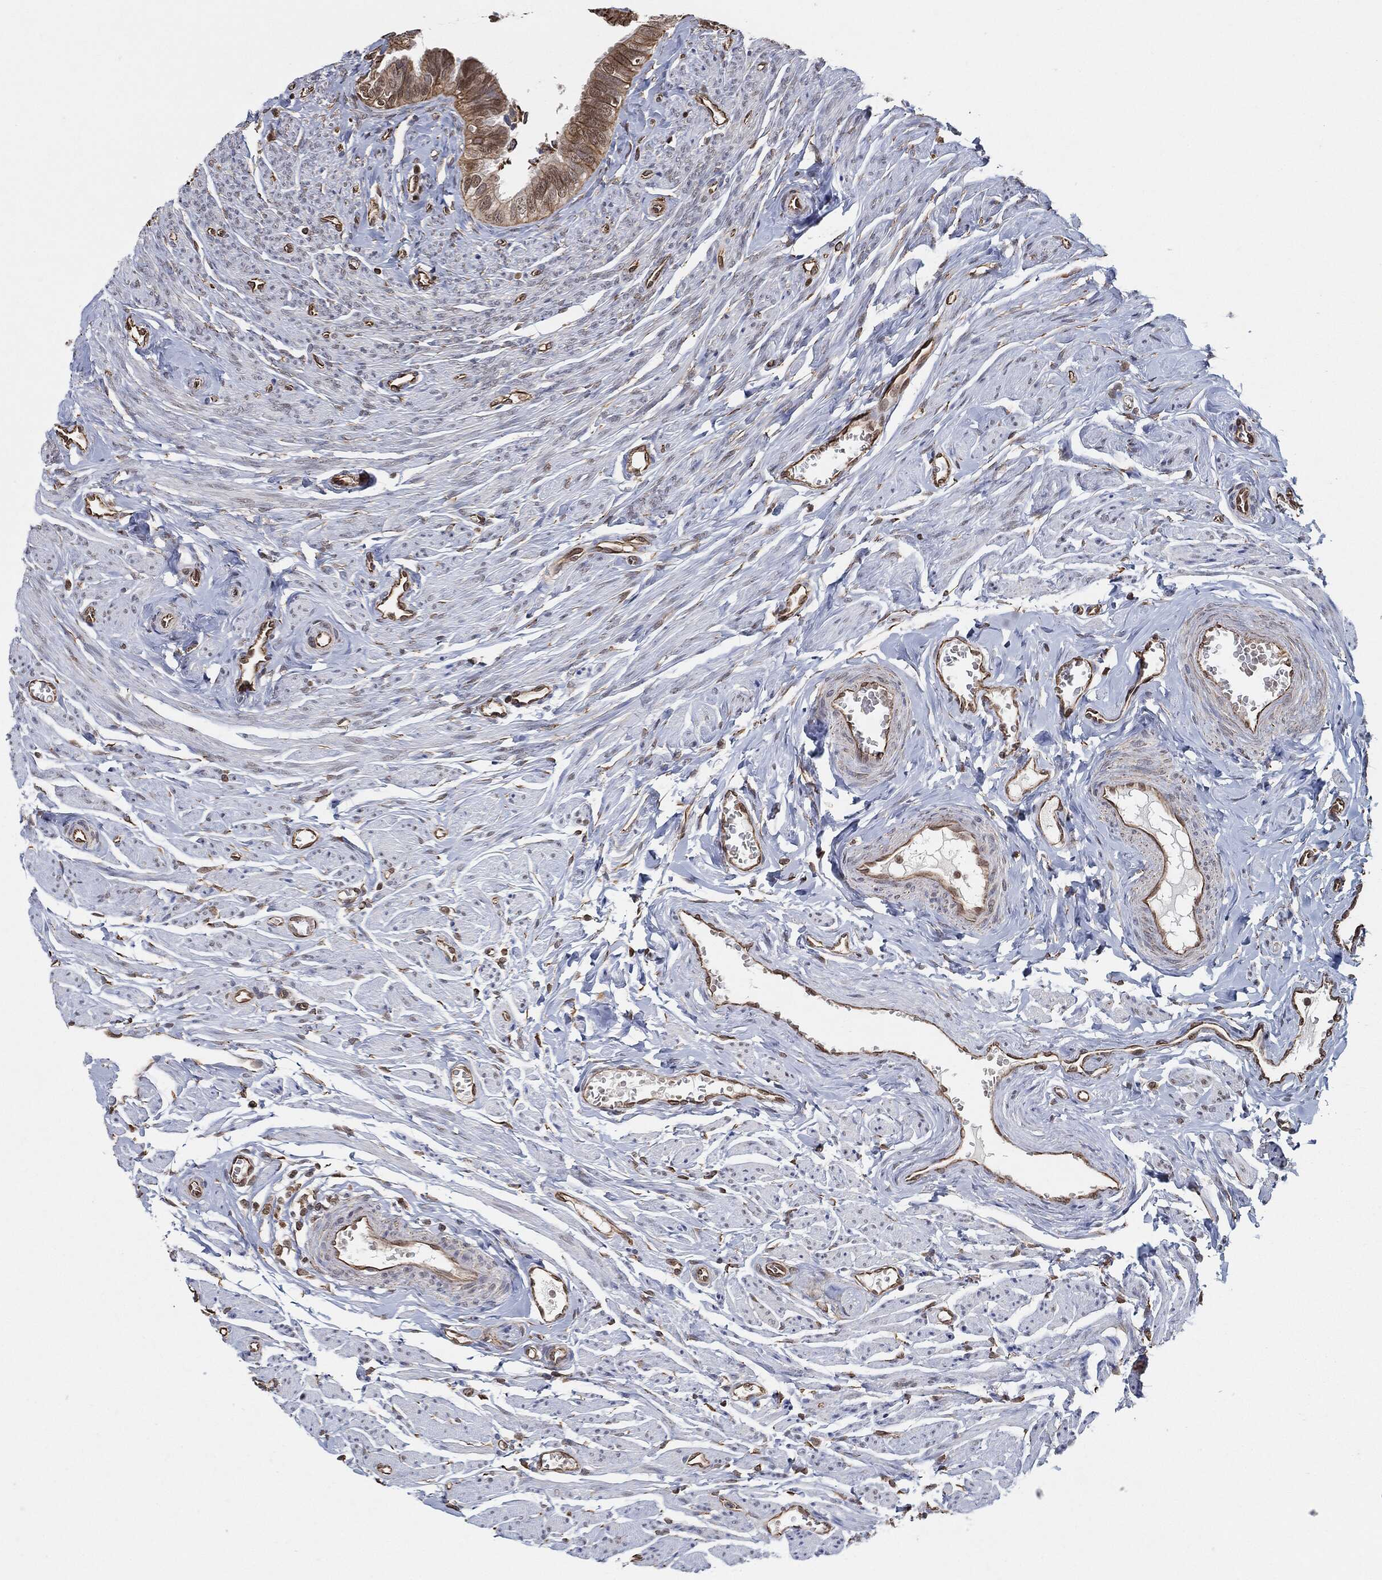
{"staining": {"intensity": "strong", "quantity": "<25%", "location": "nuclear"}, "tissue": "fallopian tube", "cell_type": "Glandular cells", "image_type": "normal", "snomed": [{"axis": "morphology", "description": "Normal tissue, NOS"}, {"axis": "topography", "description": "Fallopian tube"}], "caption": "Immunohistochemical staining of benign human fallopian tube demonstrates strong nuclear protein staining in about <25% of glandular cells. Nuclei are stained in blue.", "gene": "TP53RK", "patient": {"sex": "female", "age": 54}}